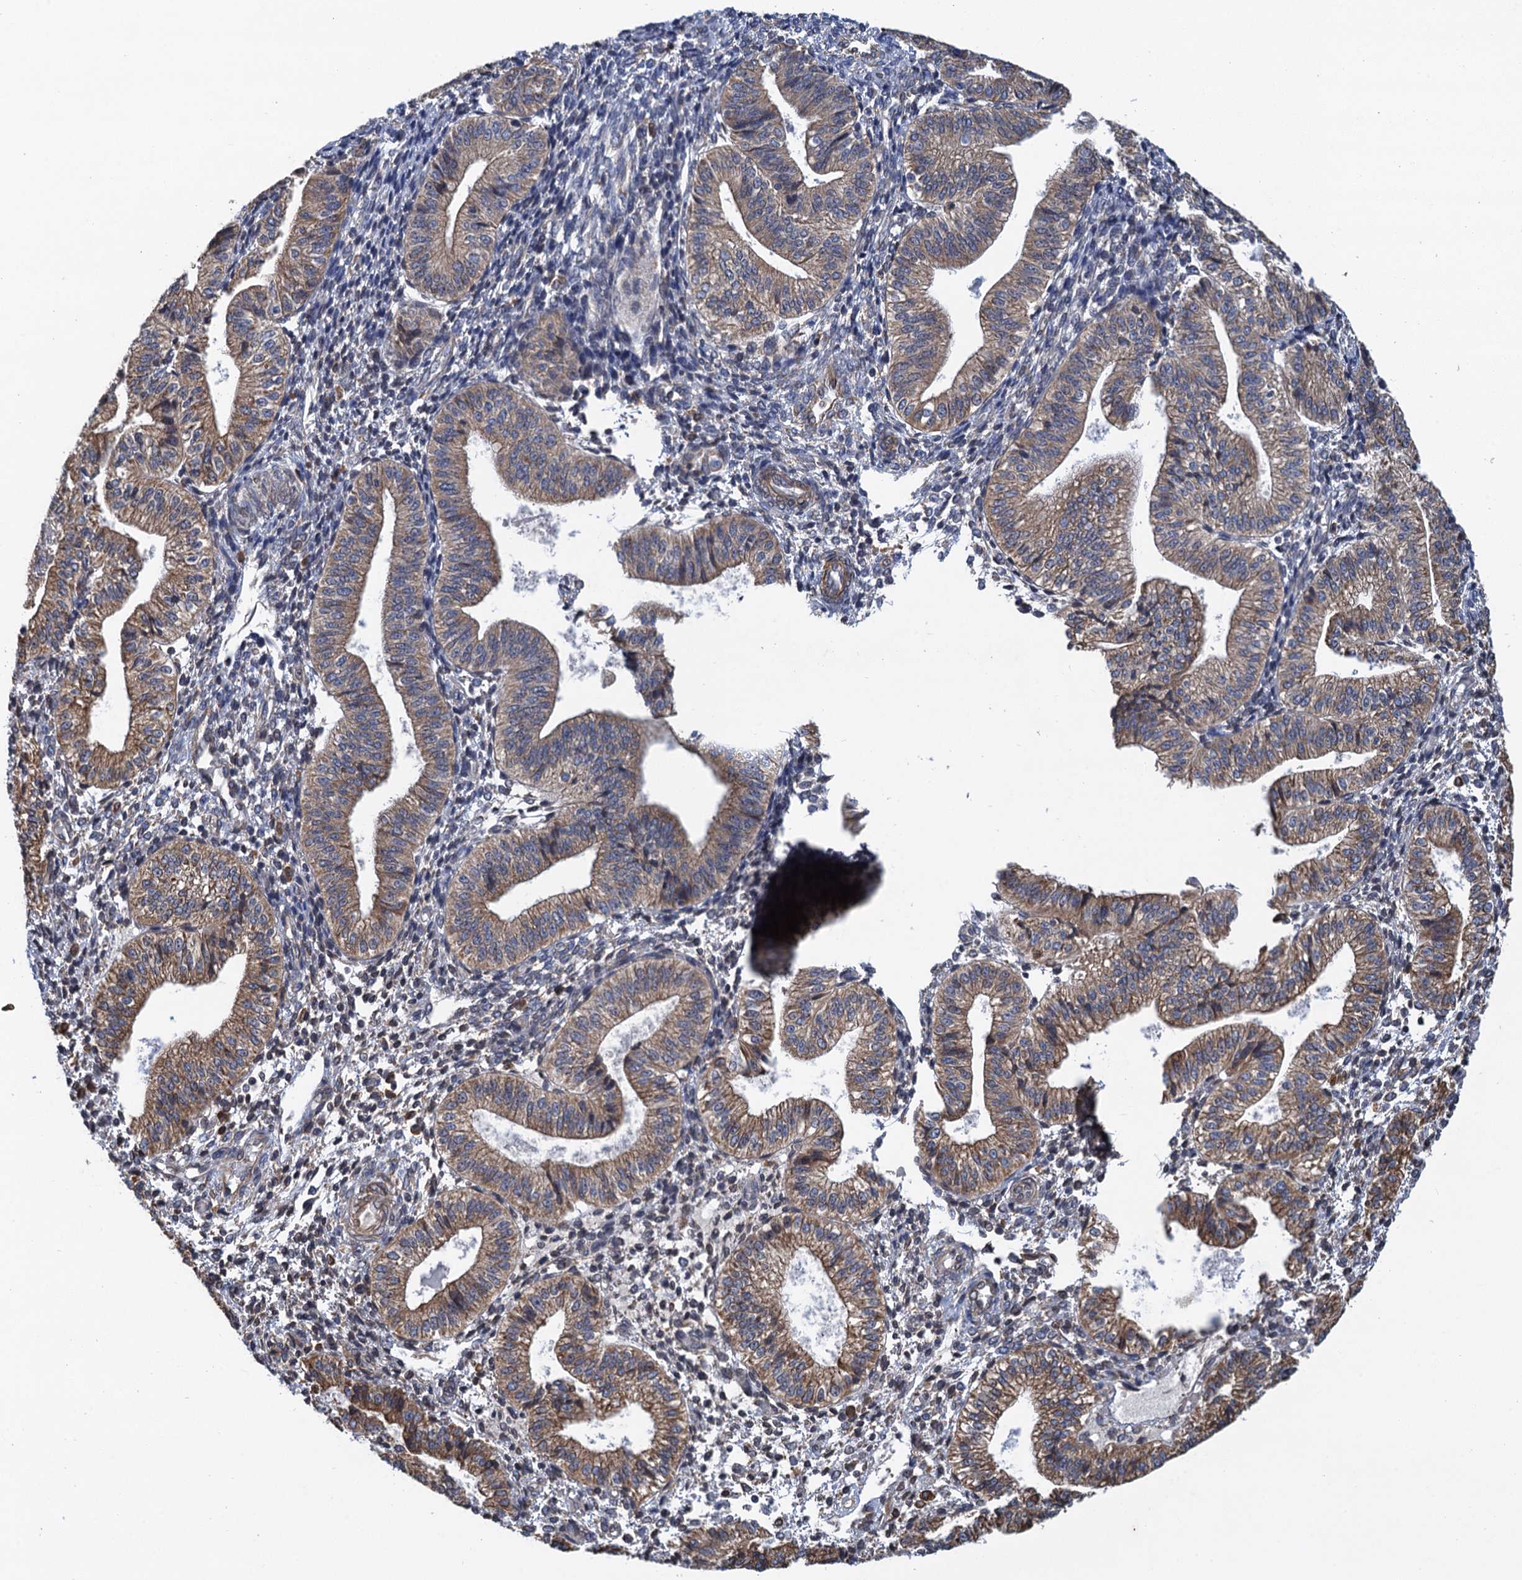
{"staining": {"intensity": "moderate", "quantity": "<25%", "location": "cytoplasmic/membranous"}, "tissue": "endometrium", "cell_type": "Cells in endometrial stroma", "image_type": "normal", "snomed": [{"axis": "morphology", "description": "Normal tissue, NOS"}, {"axis": "topography", "description": "Endometrium"}], "caption": "Endometrium stained with a brown dye reveals moderate cytoplasmic/membranous positive staining in about <25% of cells in endometrial stroma.", "gene": "ARMC5", "patient": {"sex": "female", "age": 34}}